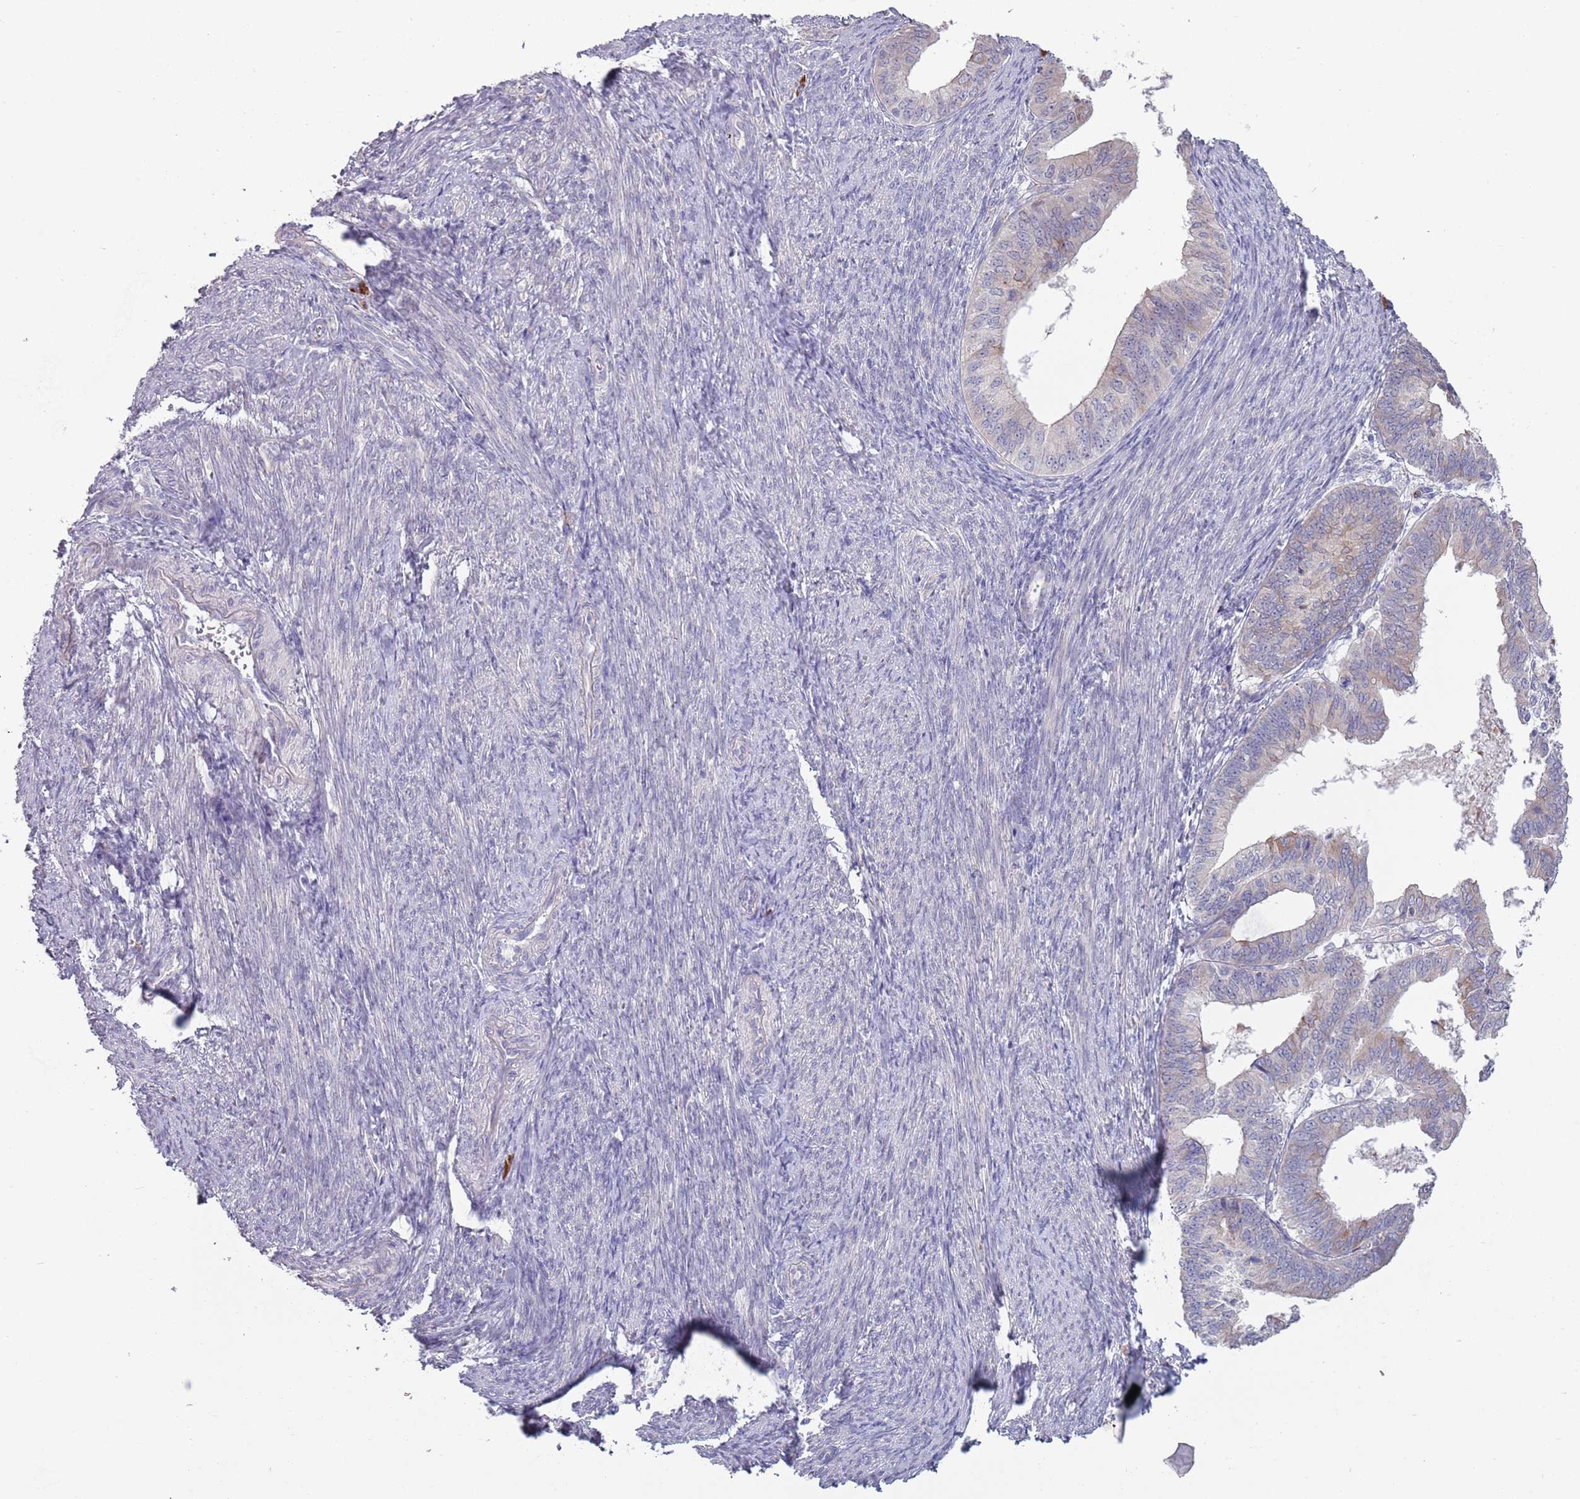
{"staining": {"intensity": "weak", "quantity": "25%-75%", "location": "cytoplasmic/membranous"}, "tissue": "endometrial cancer", "cell_type": "Tumor cells", "image_type": "cancer", "snomed": [{"axis": "morphology", "description": "Adenocarcinoma, NOS"}, {"axis": "topography", "description": "Endometrium"}], "caption": "Protein analysis of adenocarcinoma (endometrial) tissue displays weak cytoplasmic/membranous expression in about 25%-75% of tumor cells.", "gene": "LTB", "patient": {"sex": "female", "age": 56}}